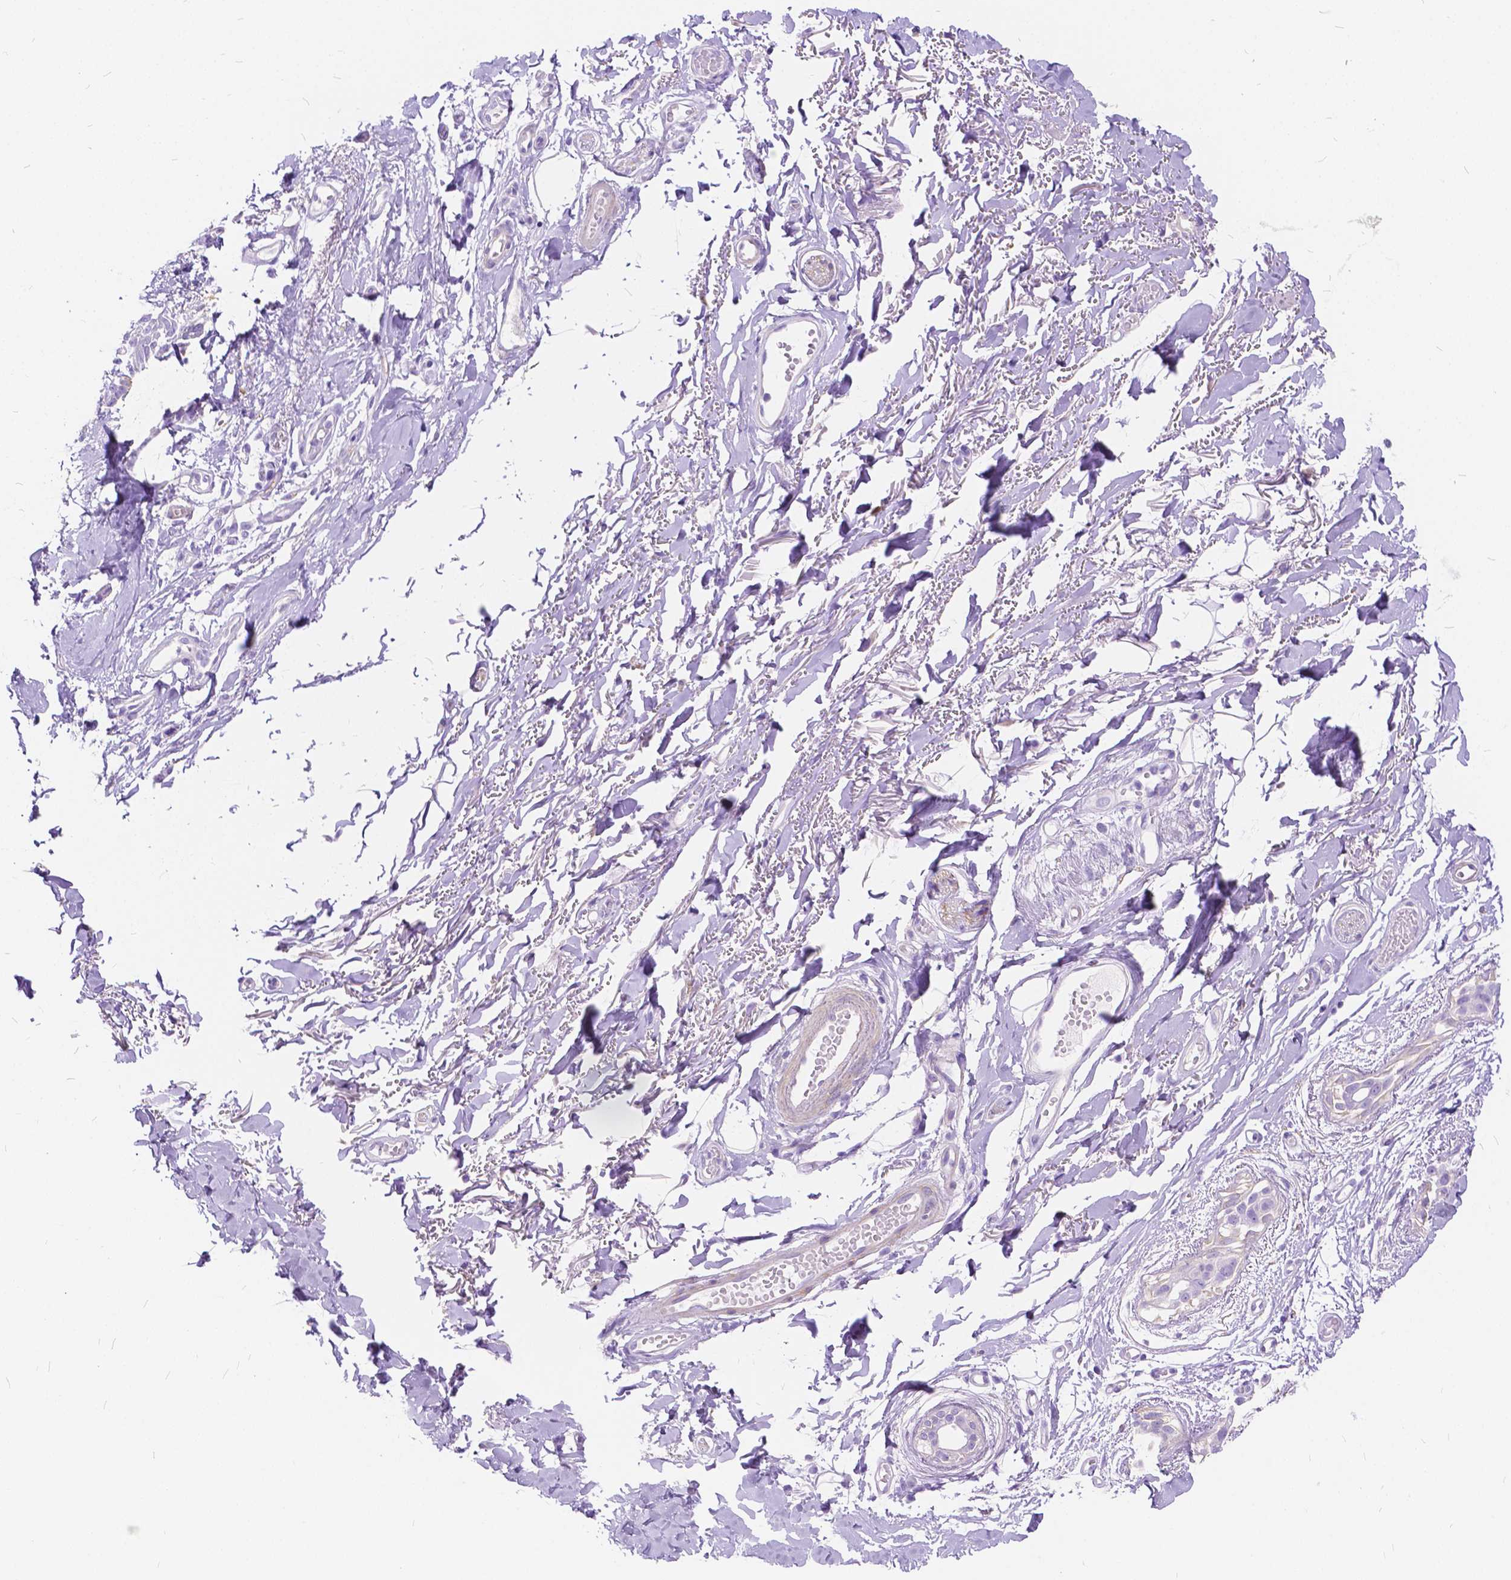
{"staining": {"intensity": "negative", "quantity": "none", "location": "none"}, "tissue": "adipose tissue", "cell_type": "Adipocytes", "image_type": "normal", "snomed": [{"axis": "morphology", "description": "Normal tissue, NOS"}, {"axis": "topography", "description": "Anal"}, {"axis": "topography", "description": "Peripheral nerve tissue"}], "caption": "Immunohistochemistry (IHC) of benign adipose tissue shows no positivity in adipocytes.", "gene": "CHRM1", "patient": {"sex": "male", "age": 78}}